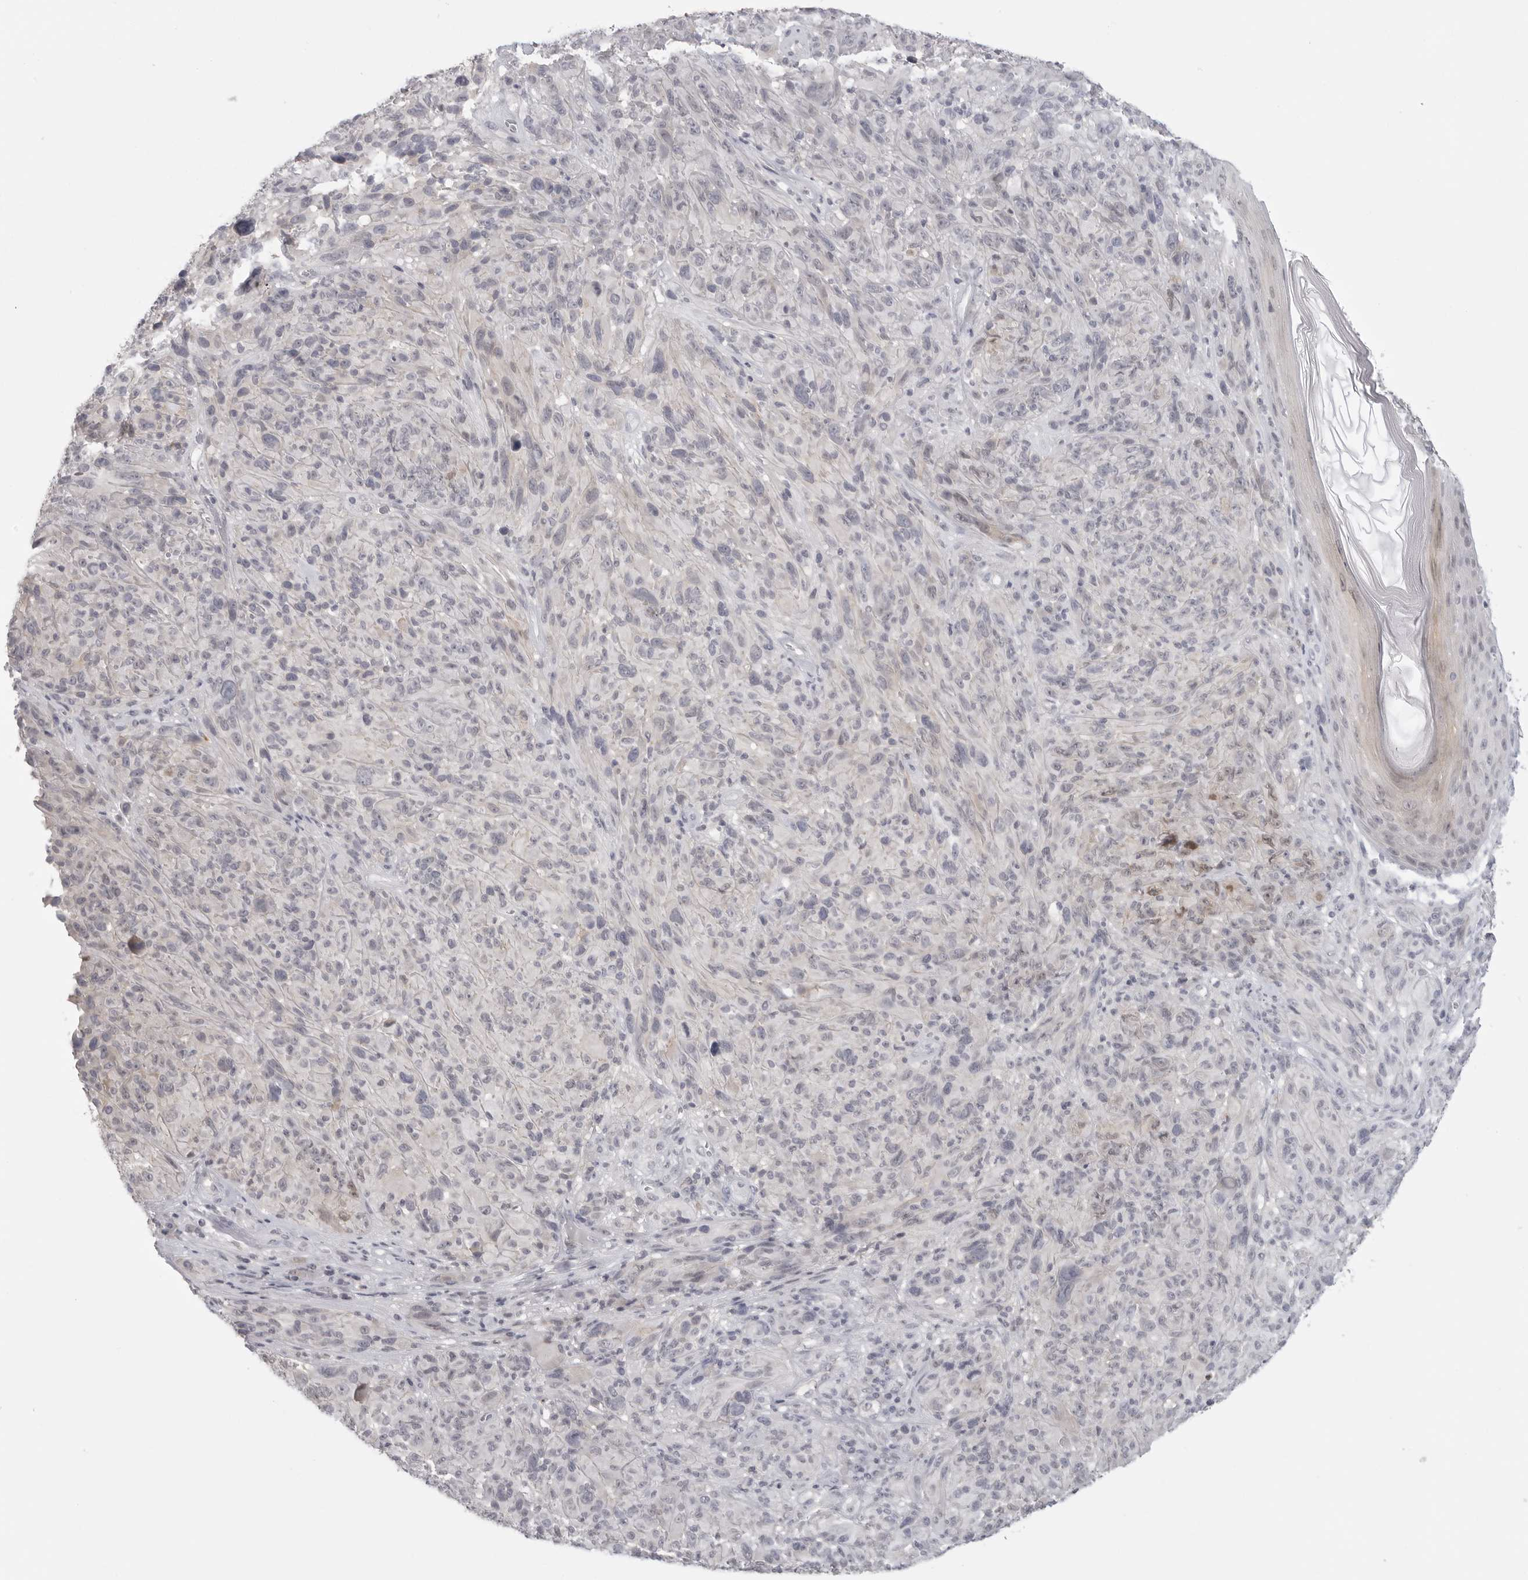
{"staining": {"intensity": "negative", "quantity": "none", "location": "none"}, "tissue": "melanoma", "cell_type": "Tumor cells", "image_type": "cancer", "snomed": [{"axis": "morphology", "description": "Malignant melanoma, NOS"}, {"axis": "topography", "description": "Skin of head"}], "caption": "The IHC histopathology image has no significant staining in tumor cells of malignant melanoma tissue.", "gene": "HMGCS2", "patient": {"sex": "male", "age": 96}}